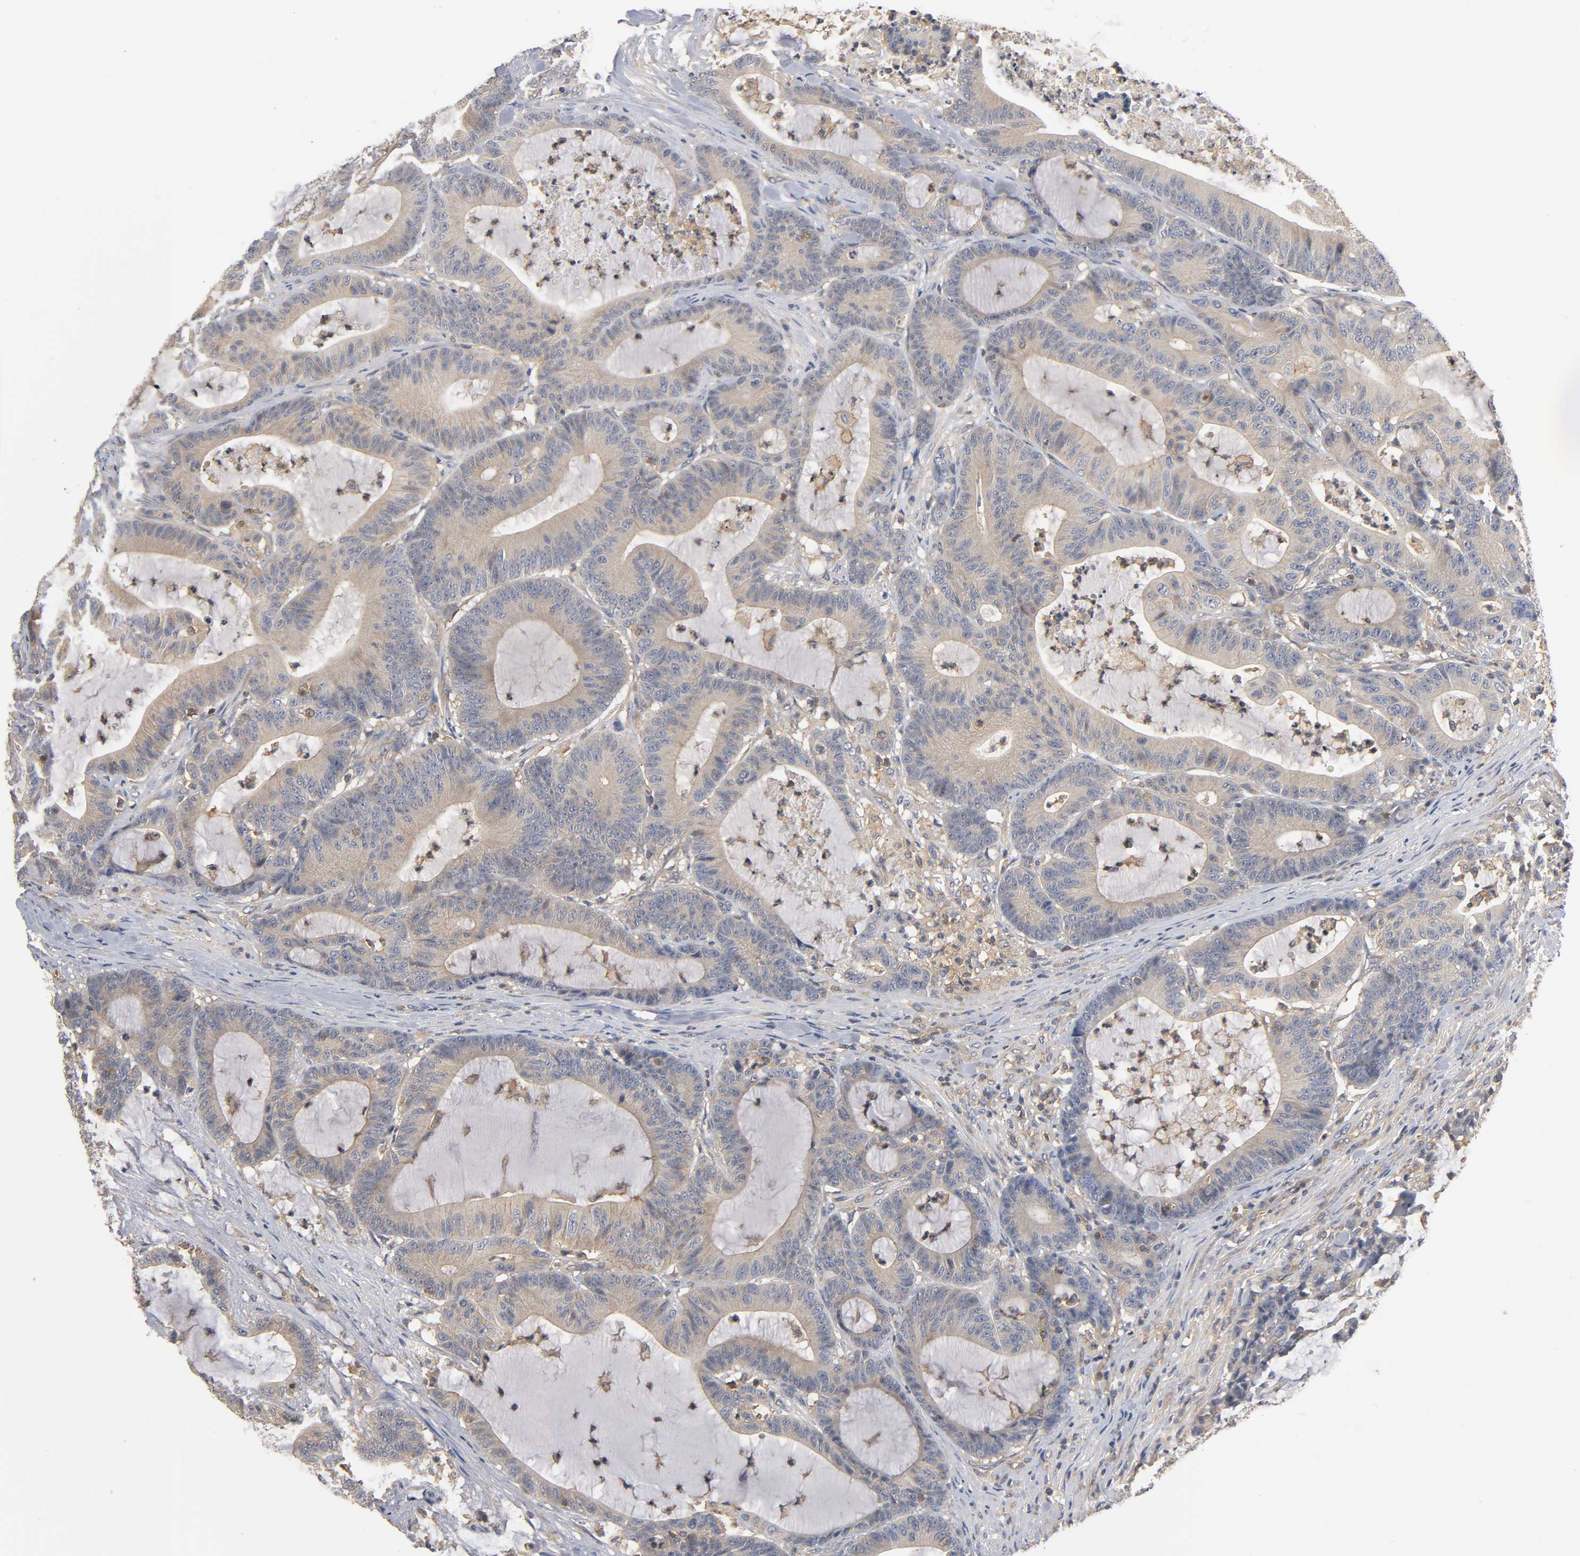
{"staining": {"intensity": "moderate", "quantity": ">75%", "location": "cytoplasmic/membranous"}, "tissue": "colorectal cancer", "cell_type": "Tumor cells", "image_type": "cancer", "snomed": [{"axis": "morphology", "description": "Adenocarcinoma, NOS"}, {"axis": "topography", "description": "Colon"}], "caption": "Protein analysis of colorectal cancer (adenocarcinoma) tissue shows moderate cytoplasmic/membranous expression in about >75% of tumor cells.", "gene": "ACTR2", "patient": {"sex": "female", "age": 84}}